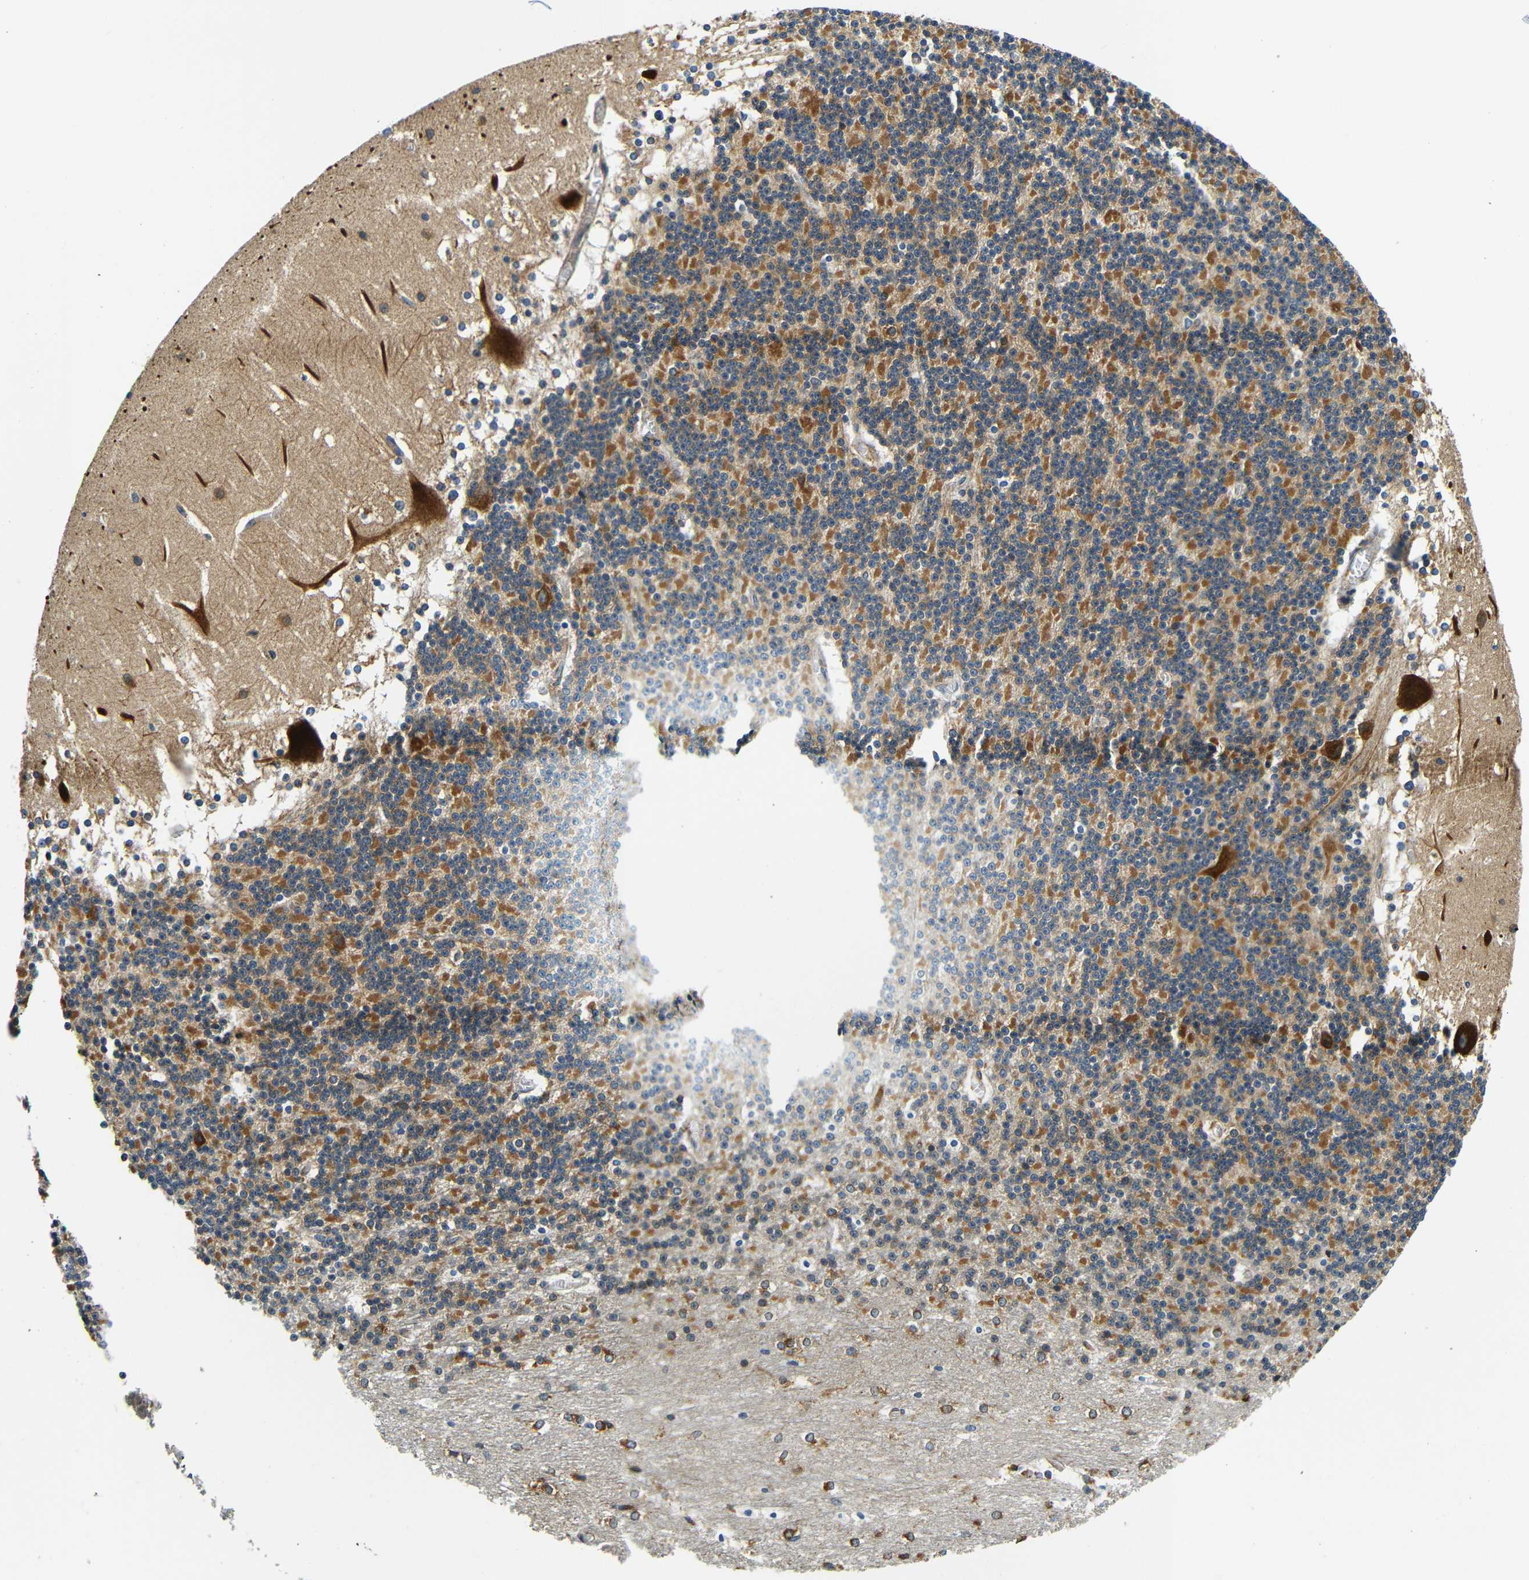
{"staining": {"intensity": "moderate", "quantity": "25%-75%", "location": "cytoplasmic/membranous"}, "tissue": "cerebellum", "cell_type": "Cells in granular layer", "image_type": "normal", "snomed": [{"axis": "morphology", "description": "Normal tissue, NOS"}, {"axis": "topography", "description": "Cerebellum"}], "caption": "Cerebellum stained with a brown dye exhibits moderate cytoplasmic/membranous positive positivity in approximately 25%-75% of cells in granular layer.", "gene": "VAPB", "patient": {"sex": "female", "age": 19}}